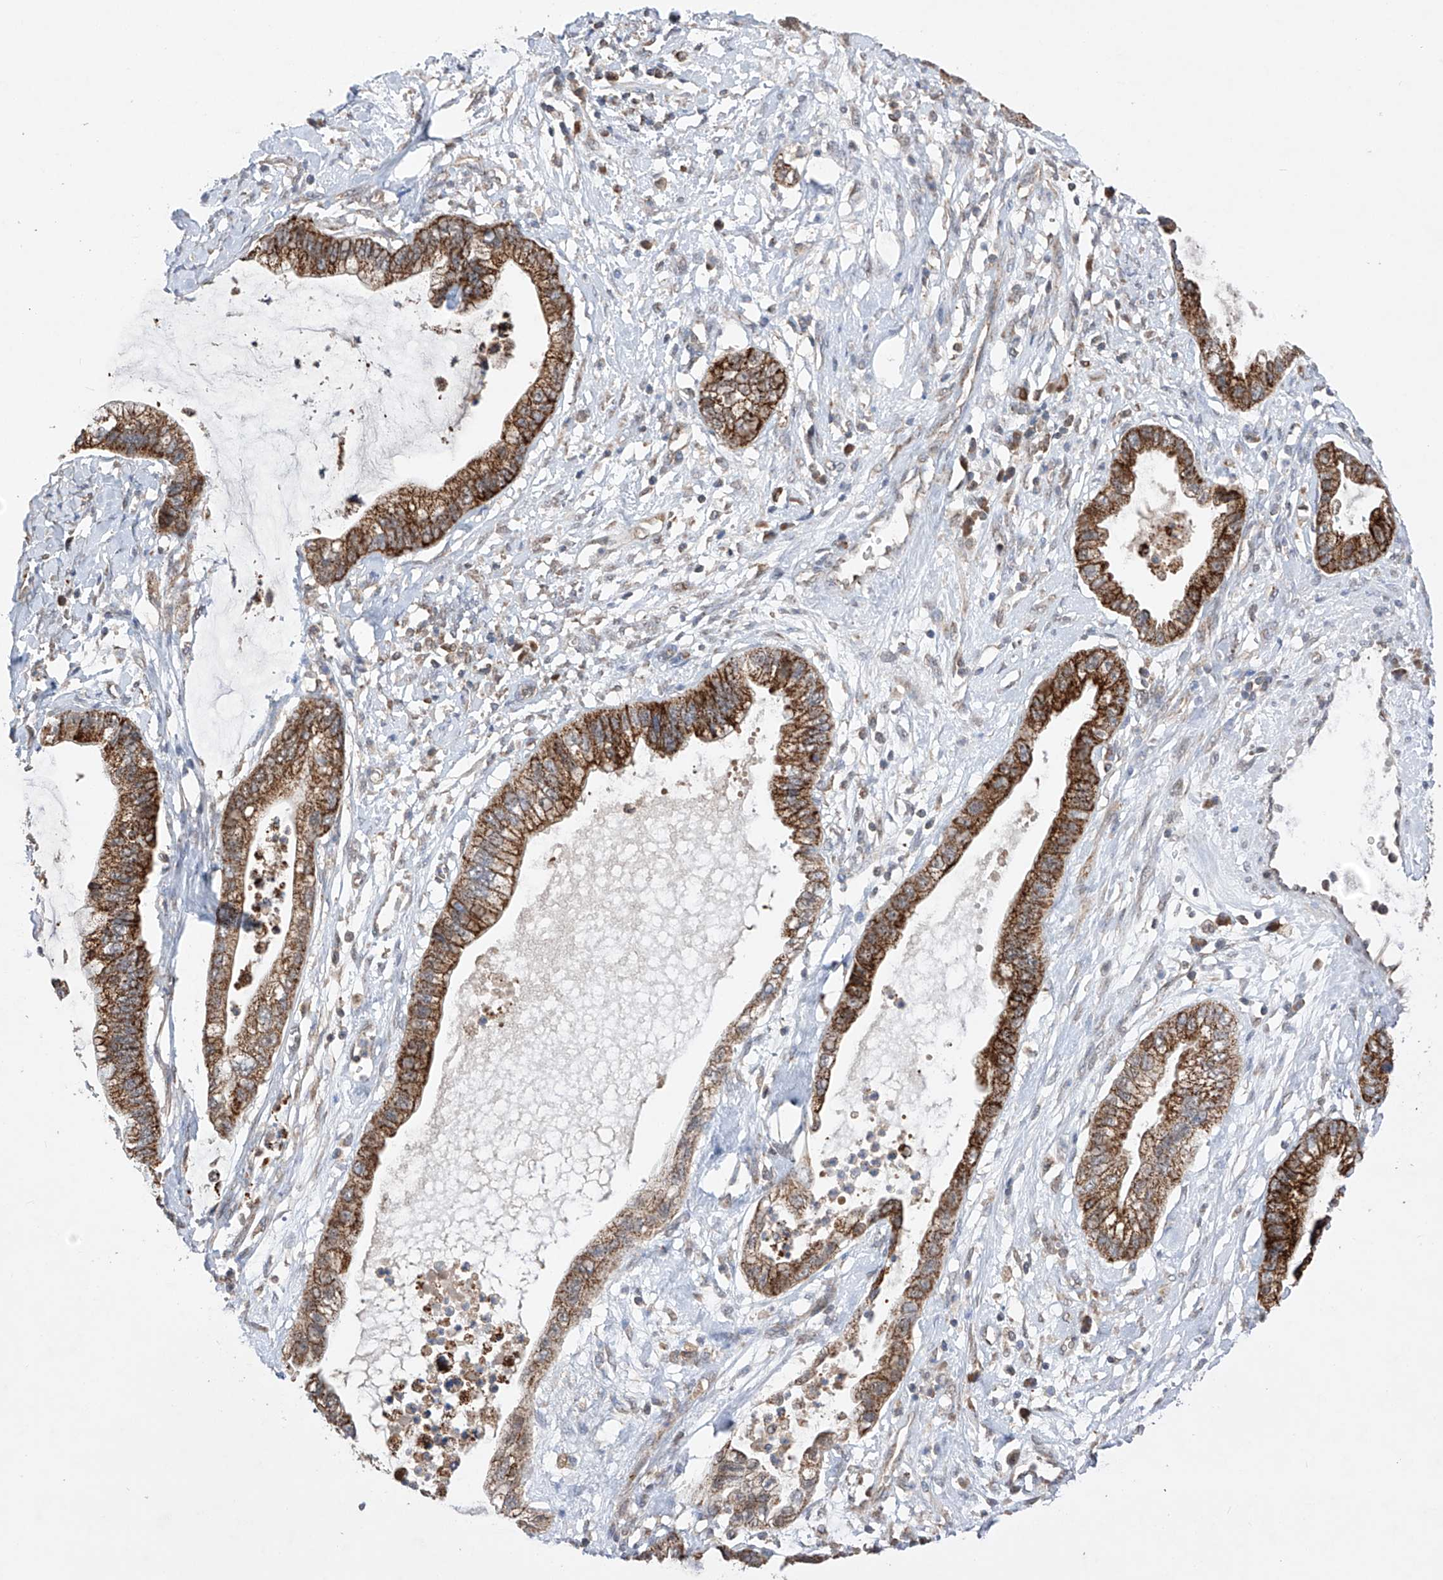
{"staining": {"intensity": "strong", "quantity": ">75%", "location": "cytoplasmic/membranous"}, "tissue": "cervical cancer", "cell_type": "Tumor cells", "image_type": "cancer", "snomed": [{"axis": "morphology", "description": "Adenocarcinoma, NOS"}, {"axis": "topography", "description": "Cervix"}], "caption": "Cervical adenocarcinoma stained with immunohistochemistry shows strong cytoplasmic/membranous positivity in approximately >75% of tumor cells. The staining was performed using DAB to visualize the protein expression in brown, while the nuclei were stained in blue with hematoxylin (Magnification: 20x).", "gene": "SDHAF4", "patient": {"sex": "female", "age": 44}}